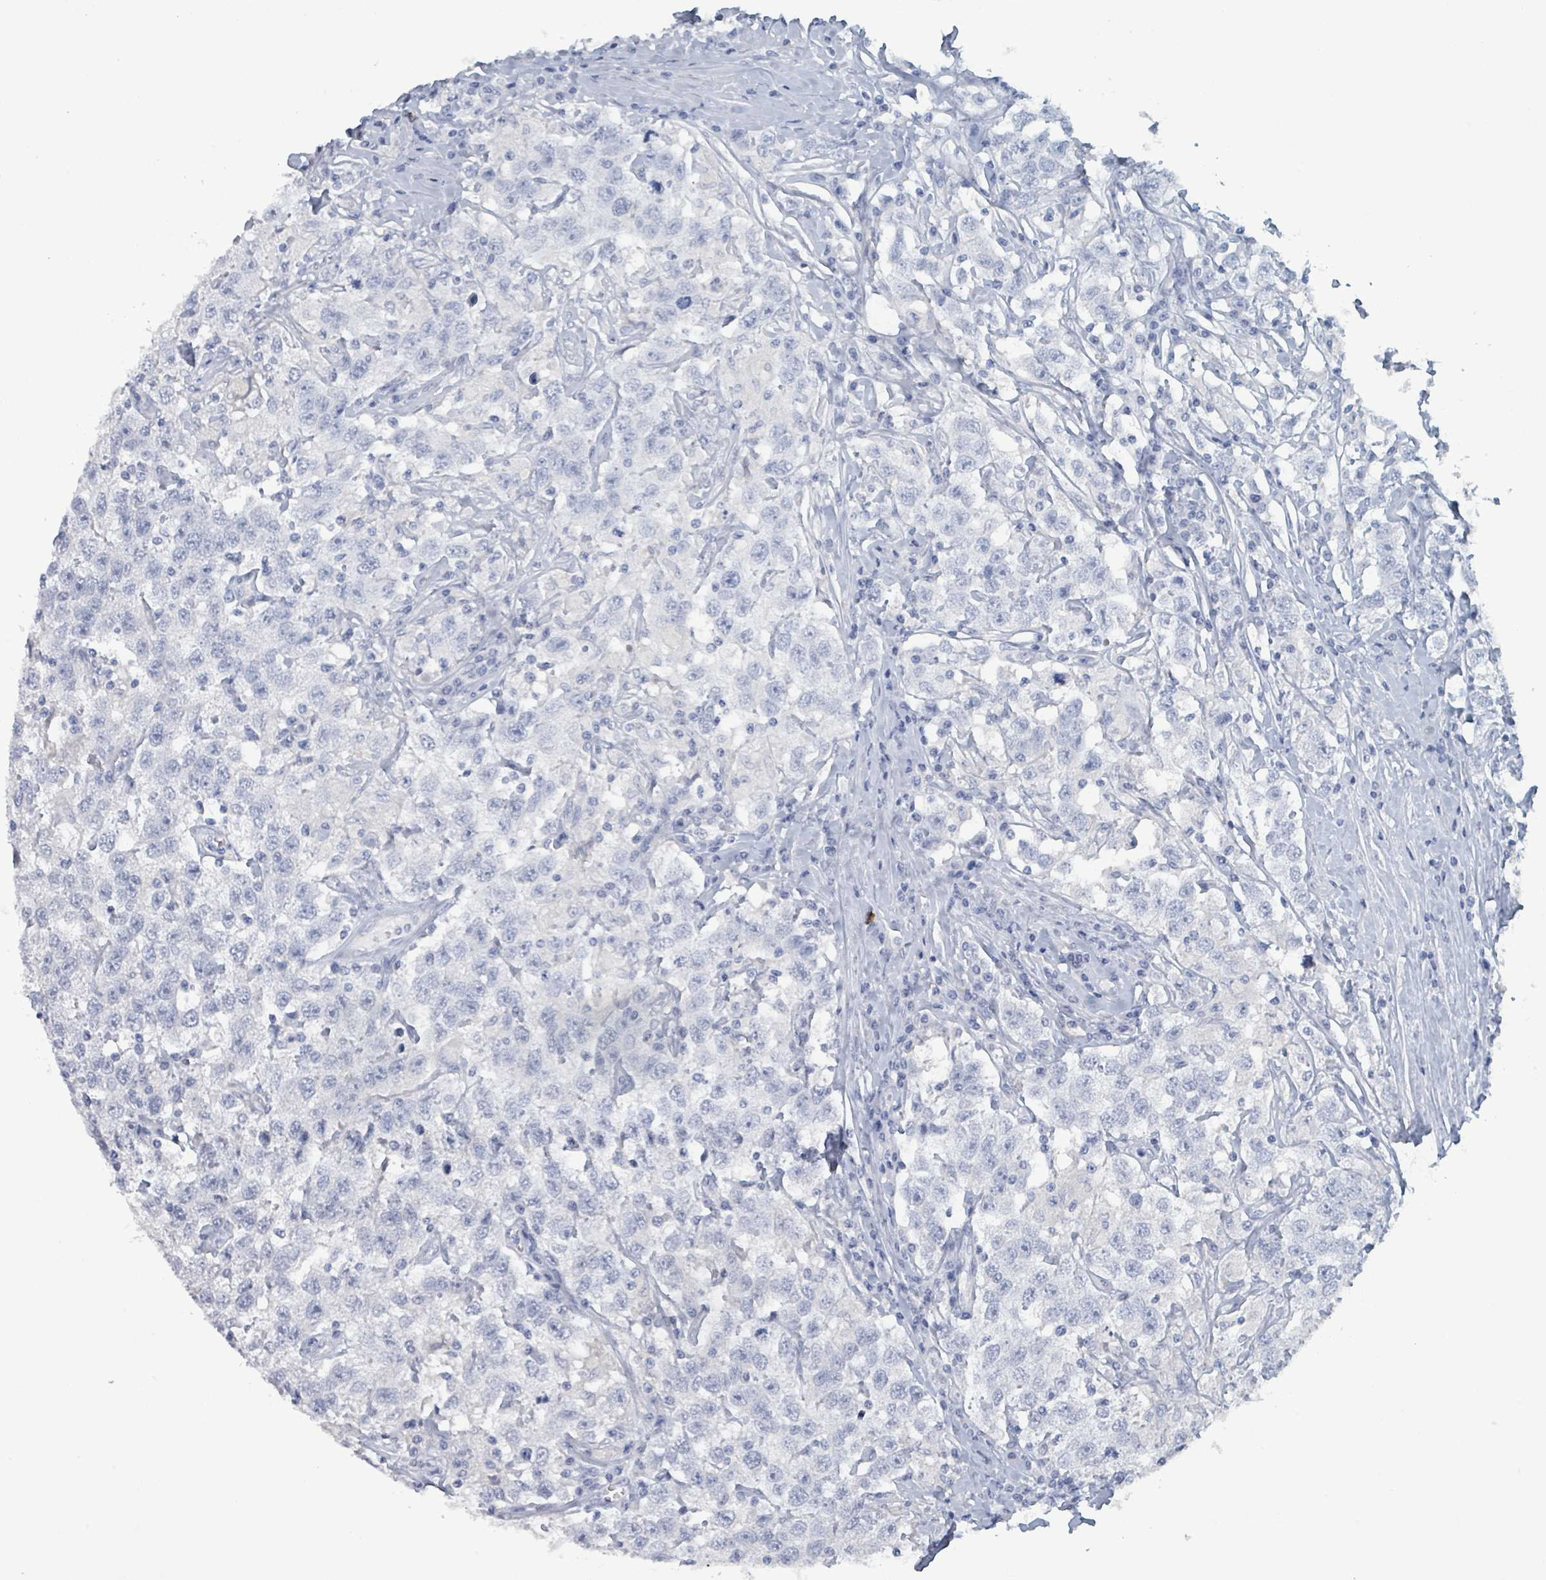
{"staining": {"intensity": "negative", "quantity": "none", "location": "none"}, "tissue": "testis cancer", "cell_type": "Tumor cells", "image_type": "cancer", "snomed": [{"axis": "morphology", "description": "Seminoma, NOS"}, {"axis": "topography", "description": "Testis"}], "caption": "Seminoma (testis) was stained to show a protein in brown. There is no significant positivity in tumor cells.", "gene": "VPS13D", "patient": {"sex": "male", "age": 41}}